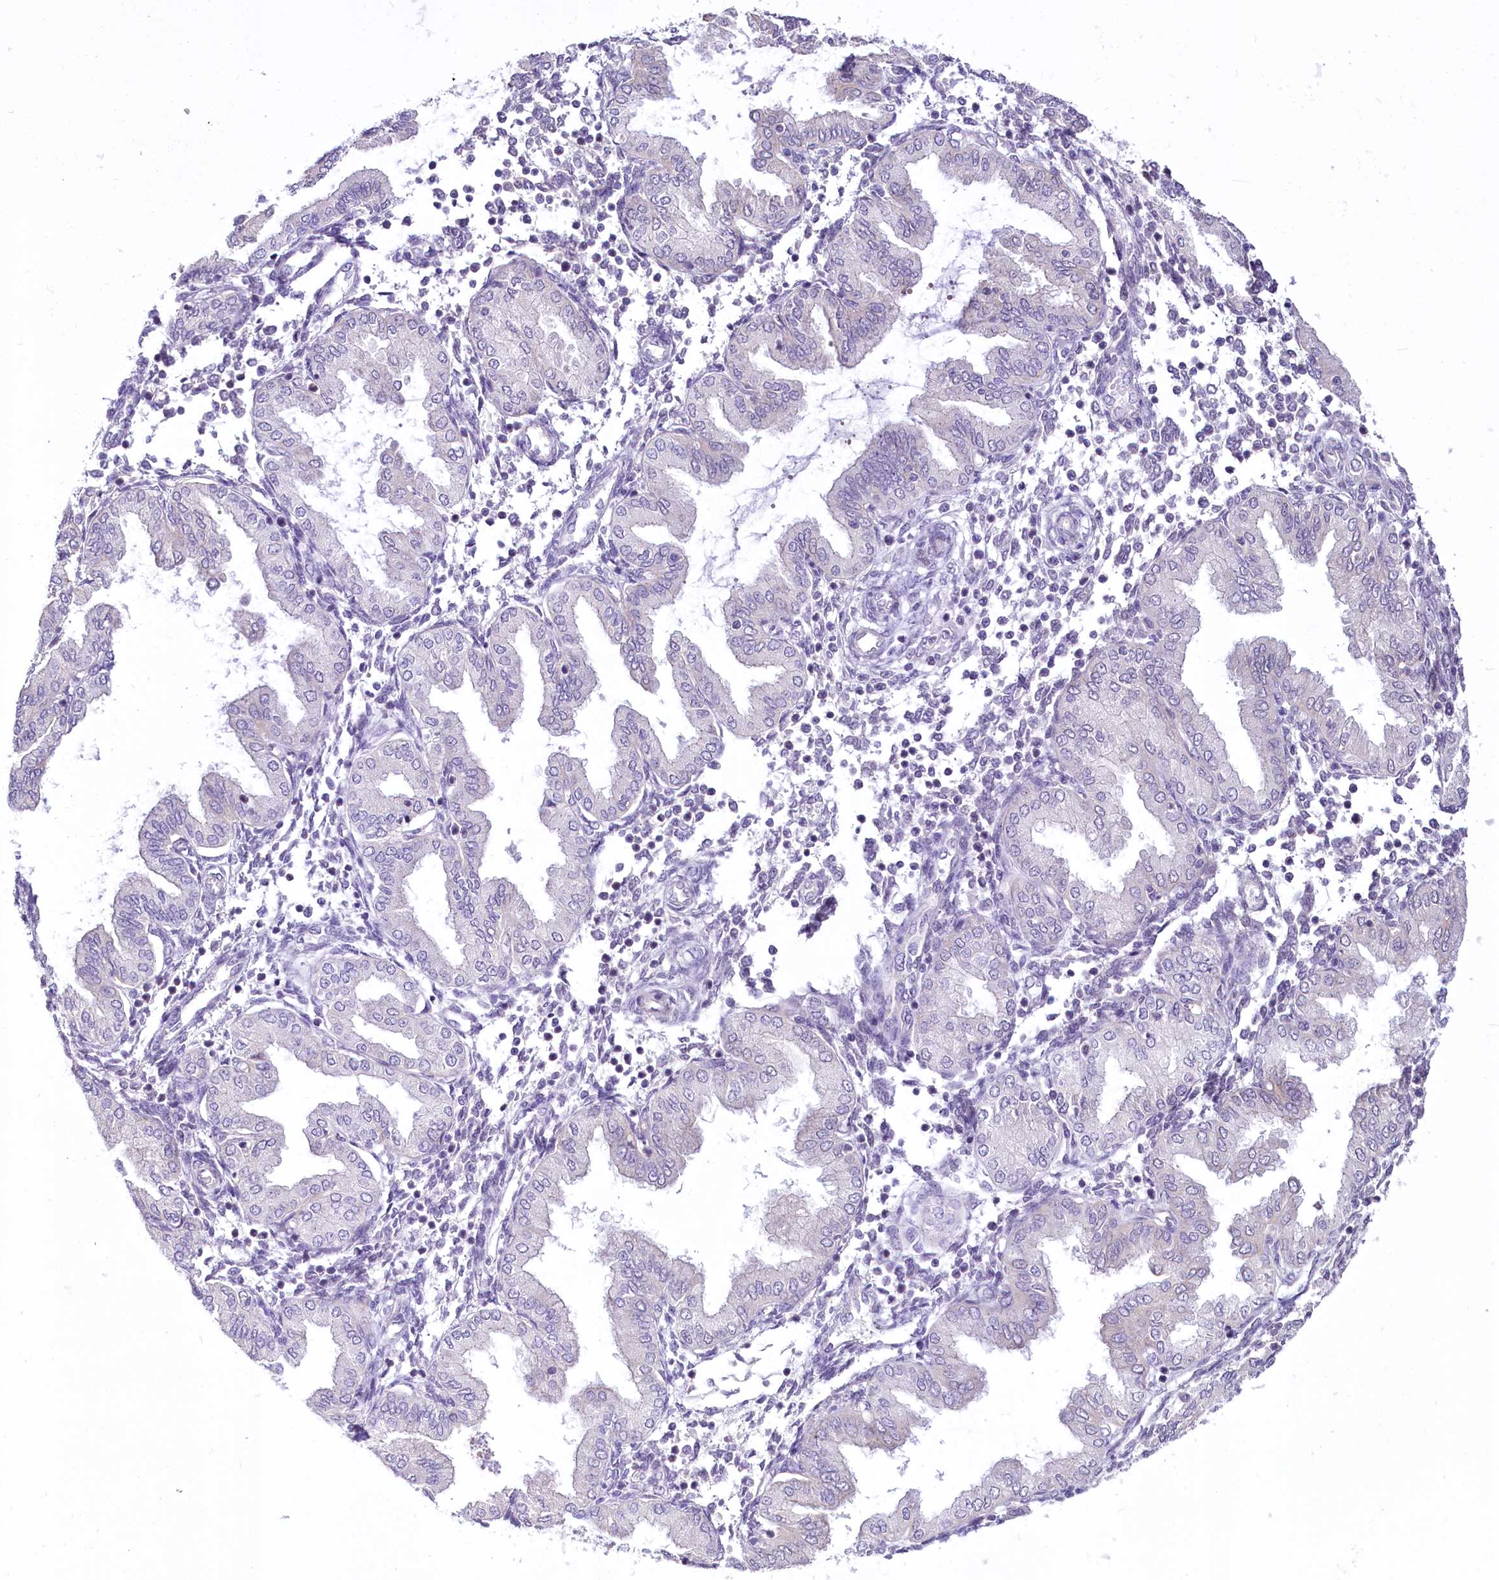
{"staining": {"intensity": "negative", "quantity": "none", "location": "none"}, "tissue": "endometrium", "cell_type": "Cells in endometrial stroma", "image_type": "normal", "snomed": [{"axis": "morphology", "description": "Normal tissue, NOS"}, {"axis": "topography", "description": "Endometrium"}], "caption": "The immunohistochemistry (IHC) micrograph has no significant positivity in cells in endometrial stroma of endometrium. The staining was performed using DAB to visualize the protein expression in brown, while the nuclei were stained in blue with hematoxylin (Magnification: 20x).", "gene": "BANK1", "patient": {"sex": "female", "age": 53}}